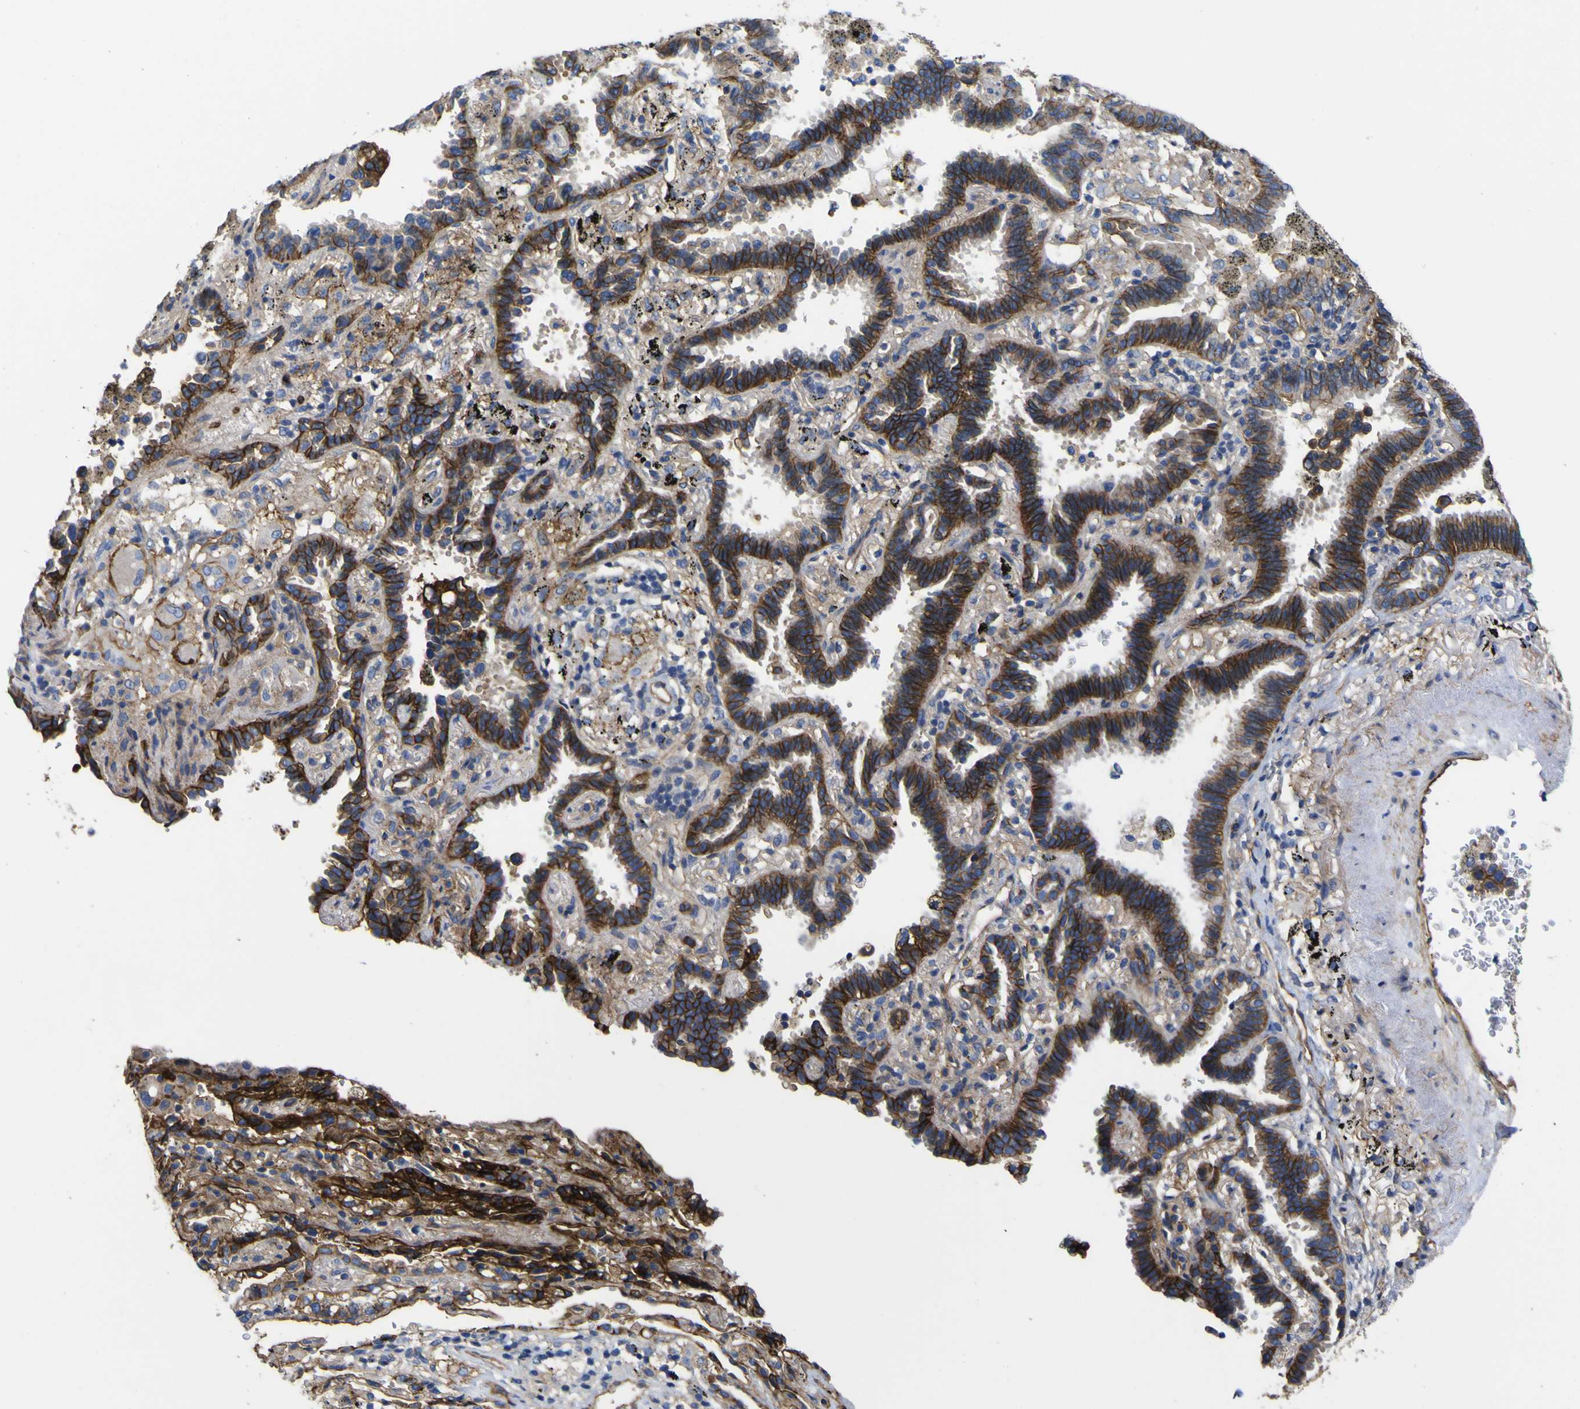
{"staining": {"intensity": "moderate", "quantity": "25%-75%", "location": "cytoplasmic/membranous"}, "tissue": "lung cancer", "cell_type": "Tumor cells", "image_type": "cancer", "snomed": [{"axis": "morphology", "description": "Normal tissue, NOS"}, {"axis": "morphology", "description": "Adenocarcinoma, NOS"}, {"axis": "topography", "description": "Lung"}], "caption": "Immunohistochemical staining of lung adenocarcinoma displays medium levels of moderate cytoplasmic/membranous protein expression in about 25%-75% of tumor cells. Immunohistochemistry stains the protein of interest in brown and the nuclei are stained blue.", "gene": "CD151", "patient": {"sex": "male", "age": 59}}